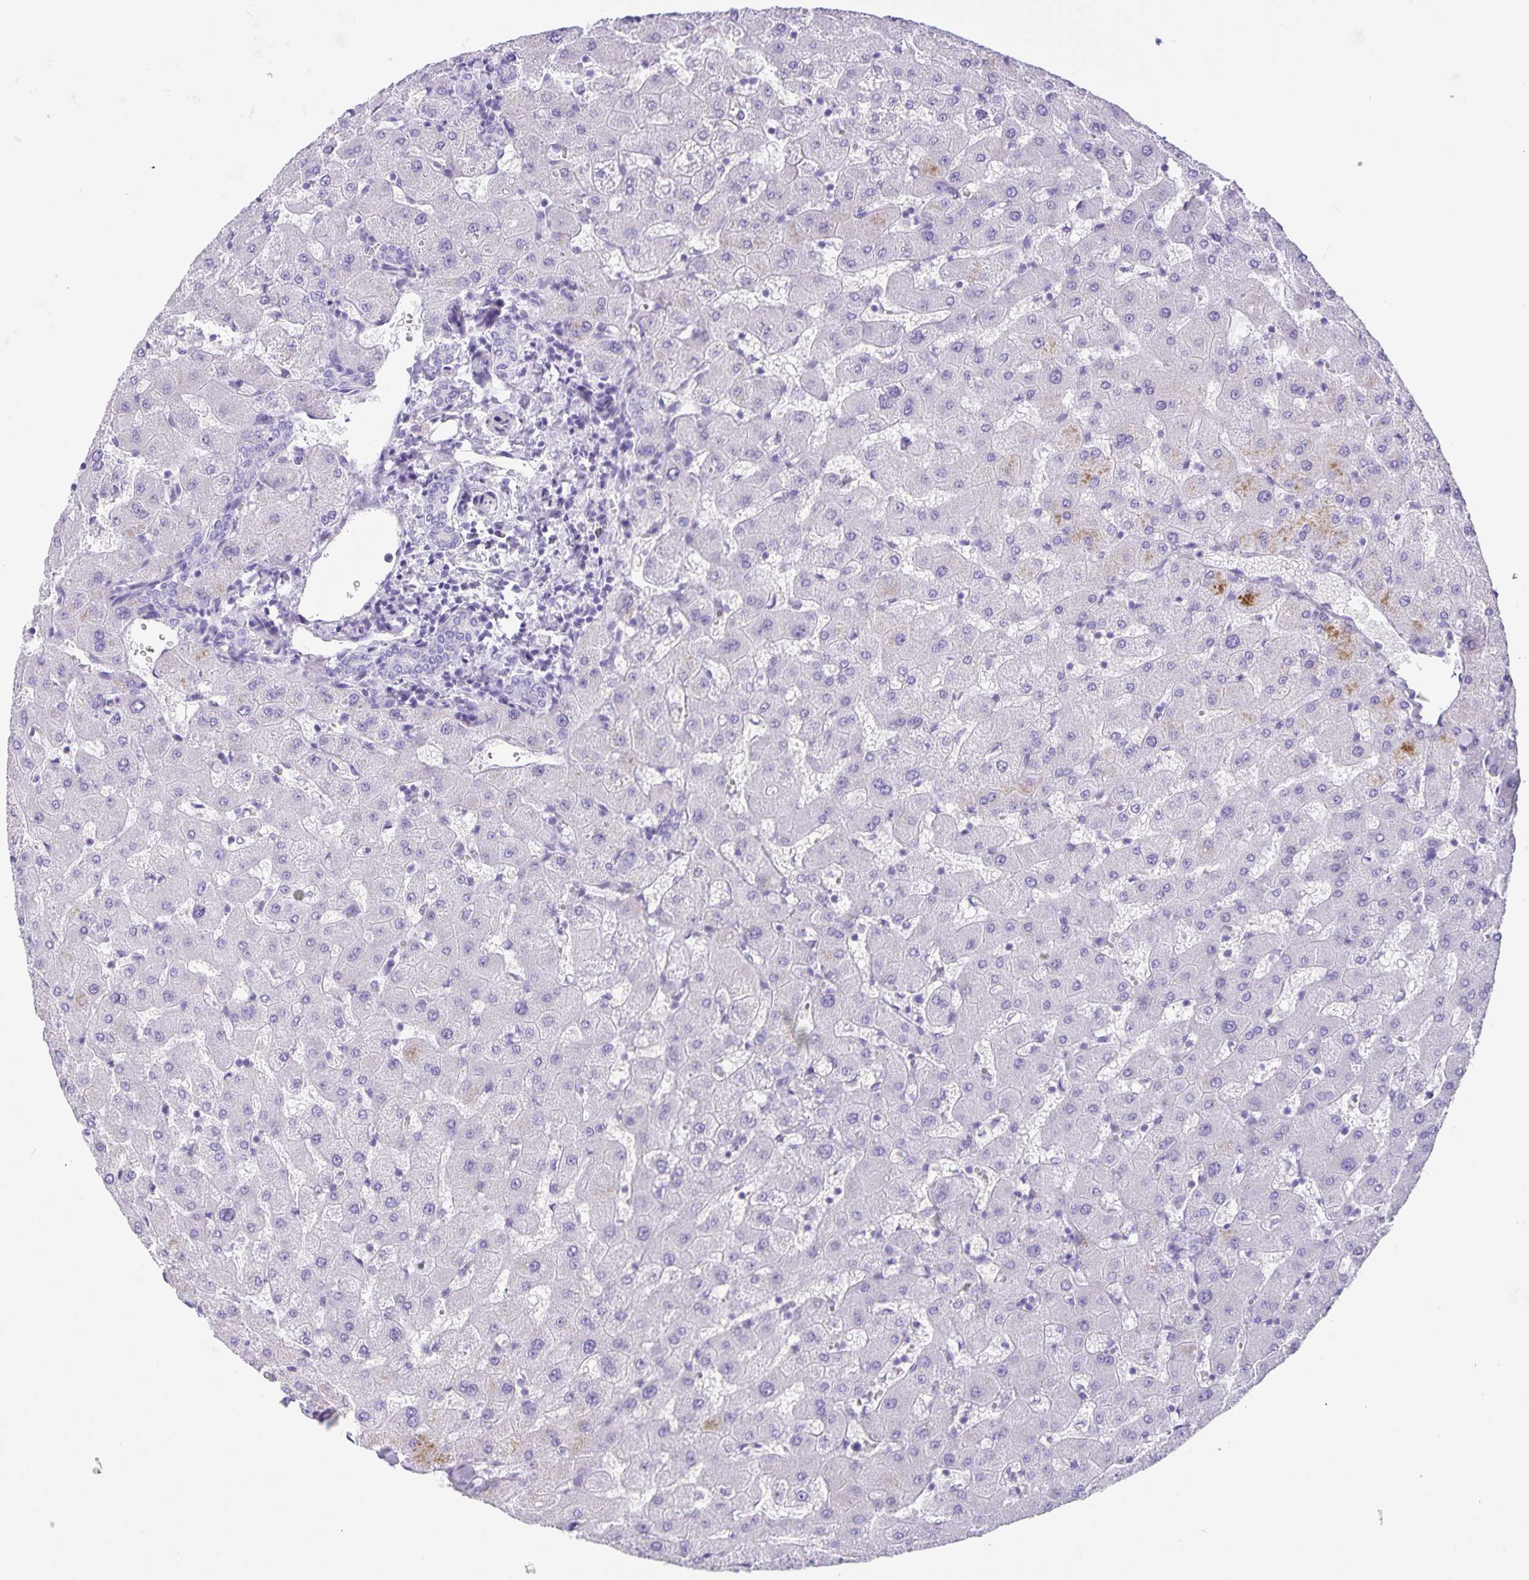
{"staining": {"intensity": "negative", "quantity": "none", "location": "none"}, "tissue": "liver", "cell_type": "Cholangiocytes", "image_type": "normal", "snomed": [{"axis": "morphology", "description": "Normal tissue, NOS"}, {"axis": "topography", "description": "Liver"}], "caption": "The photomicrograph reveals no significant staining in cholangiocytes of liver.", "gene": "UBQLN3", "patient": {"sex": "female", "age": 63}}